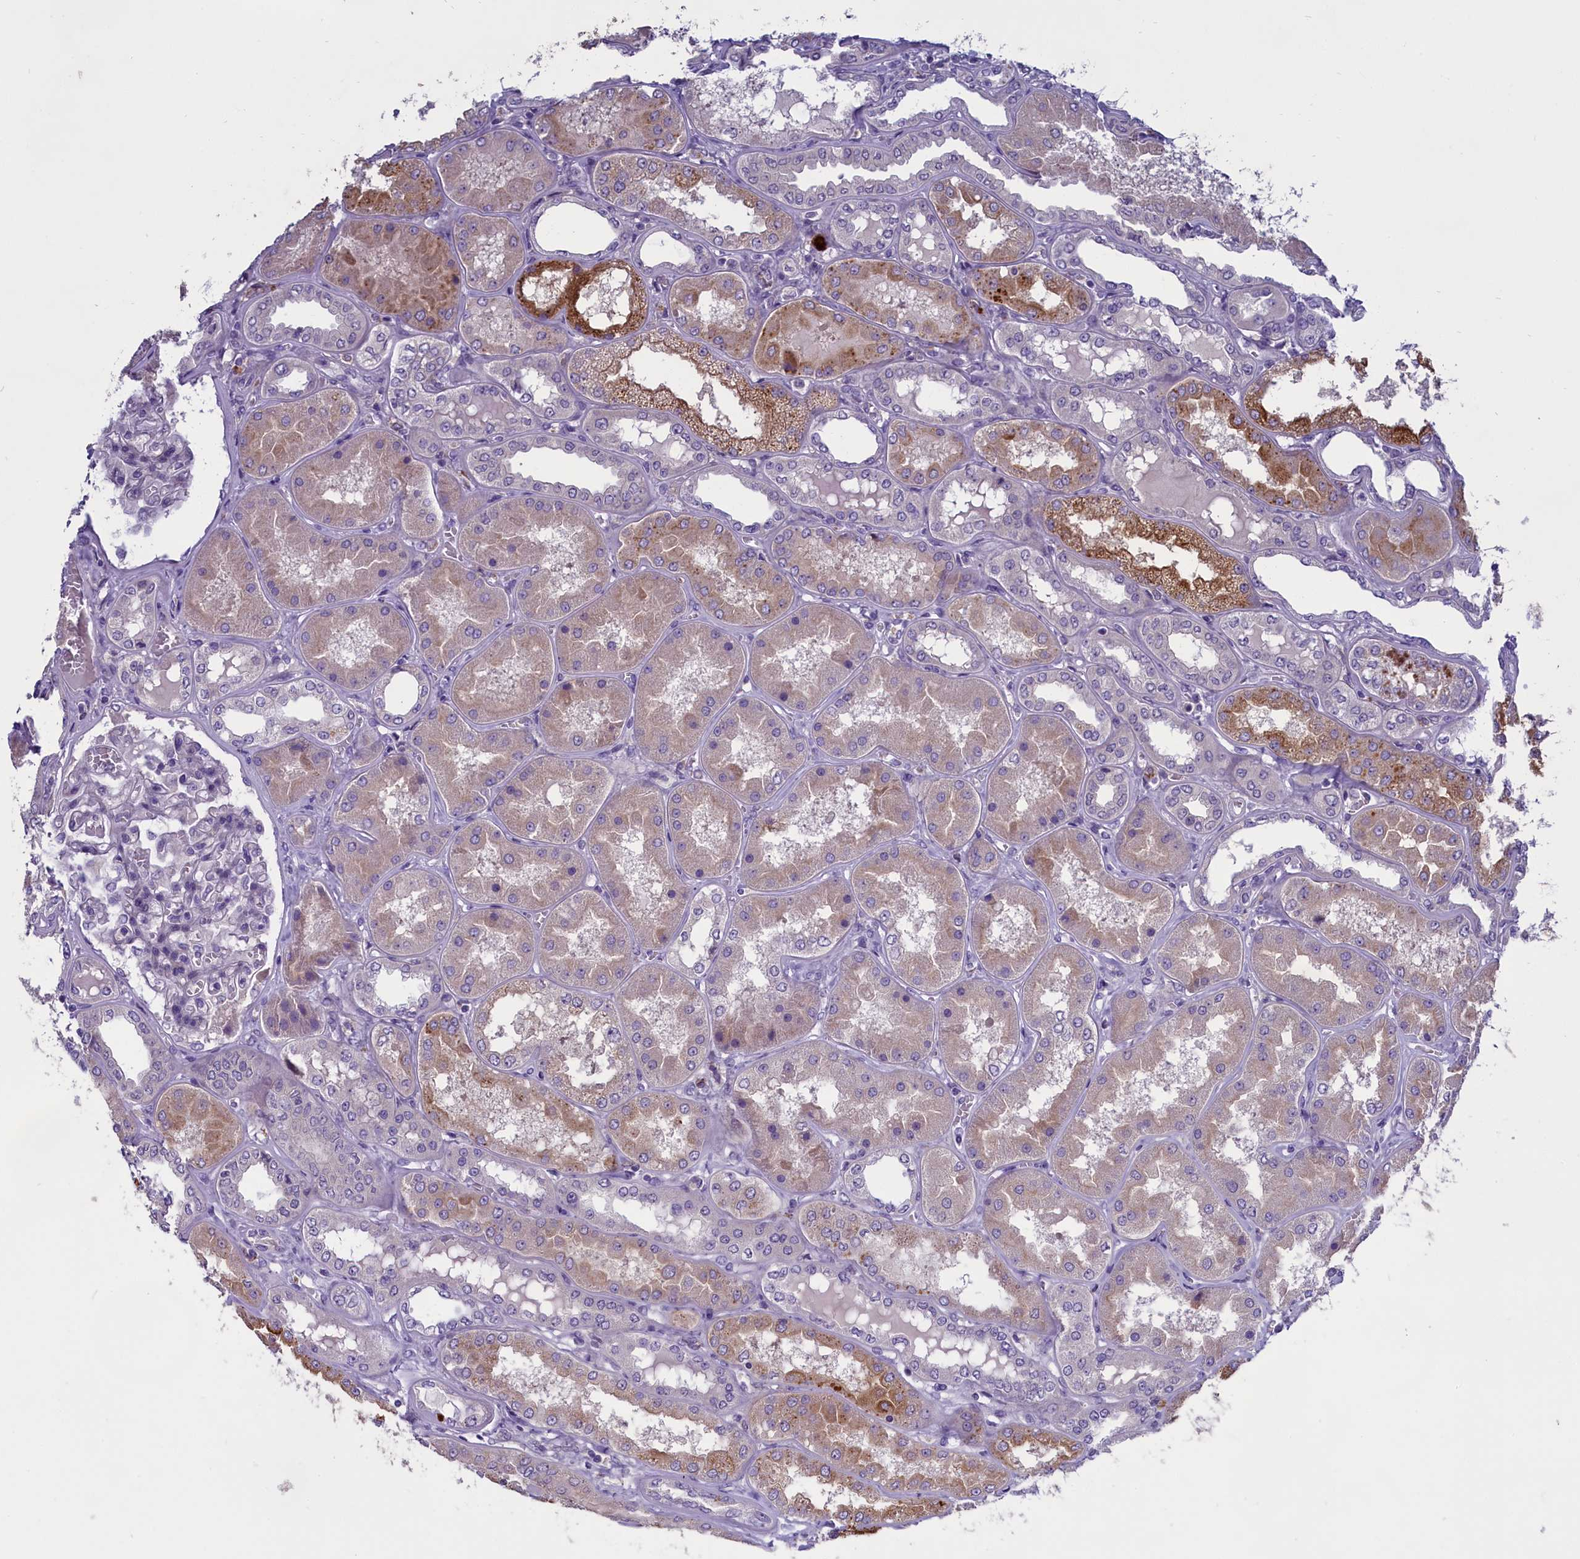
{"staining": {"intensity": "negative", "quantity": "none", "location": "none"}, "tissue": "kidney", "cell_type": "Cells in glomeruli", "image_type": "normal", "snomed": [{"axis": "morphology", "description": "Normal tissue, NOS"}, {"axis": "topography", "description": "Kidney"}], "caption": "Protein analysis of unremarkable kidney reveals no significant staining in cells in glomeruli. (DAB immunohistochemistry, high magnification).", "gene": "ENPP6", "patient": {"sex": "female", "age": 56}}